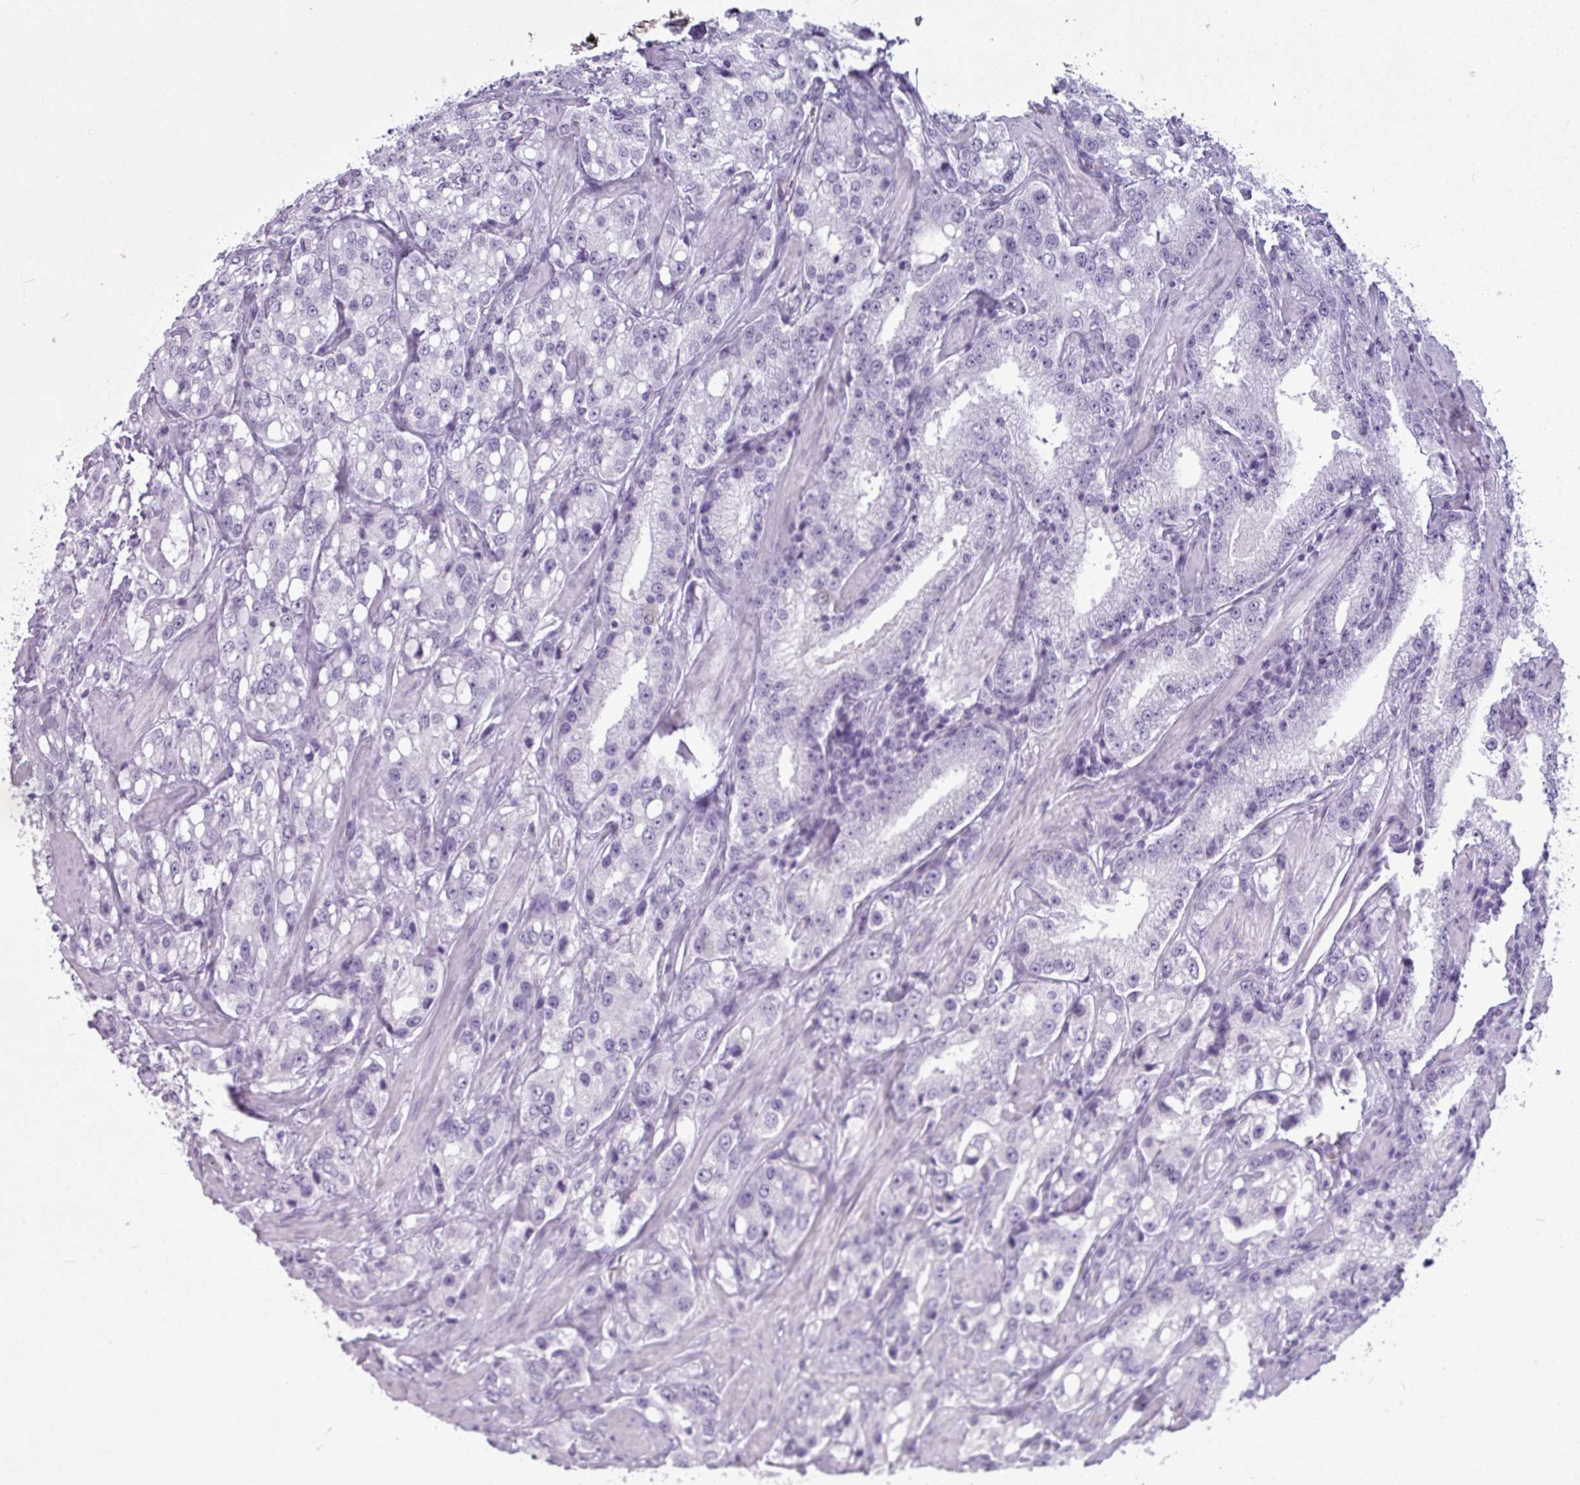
{"staining": {"intensity": "negative", "quantity": "none", "location": "none"}, "tissue": "prostate cancer", "cell_type": "Tumor cells", "image_type": "cancer", "snomed": [{"axis": "morphology", "description": "Adenocarcinoma, High grade"}, {"axis": "topography", "description": "Prostate"}], "caption": "Immunohistochemistry (IHC) of human prostate adenocarcinoma (high-grade) demonstrates no positivity in tumor cells.", "gene": "AMY1B", "patient": {"sex": "male", "age": 66}}